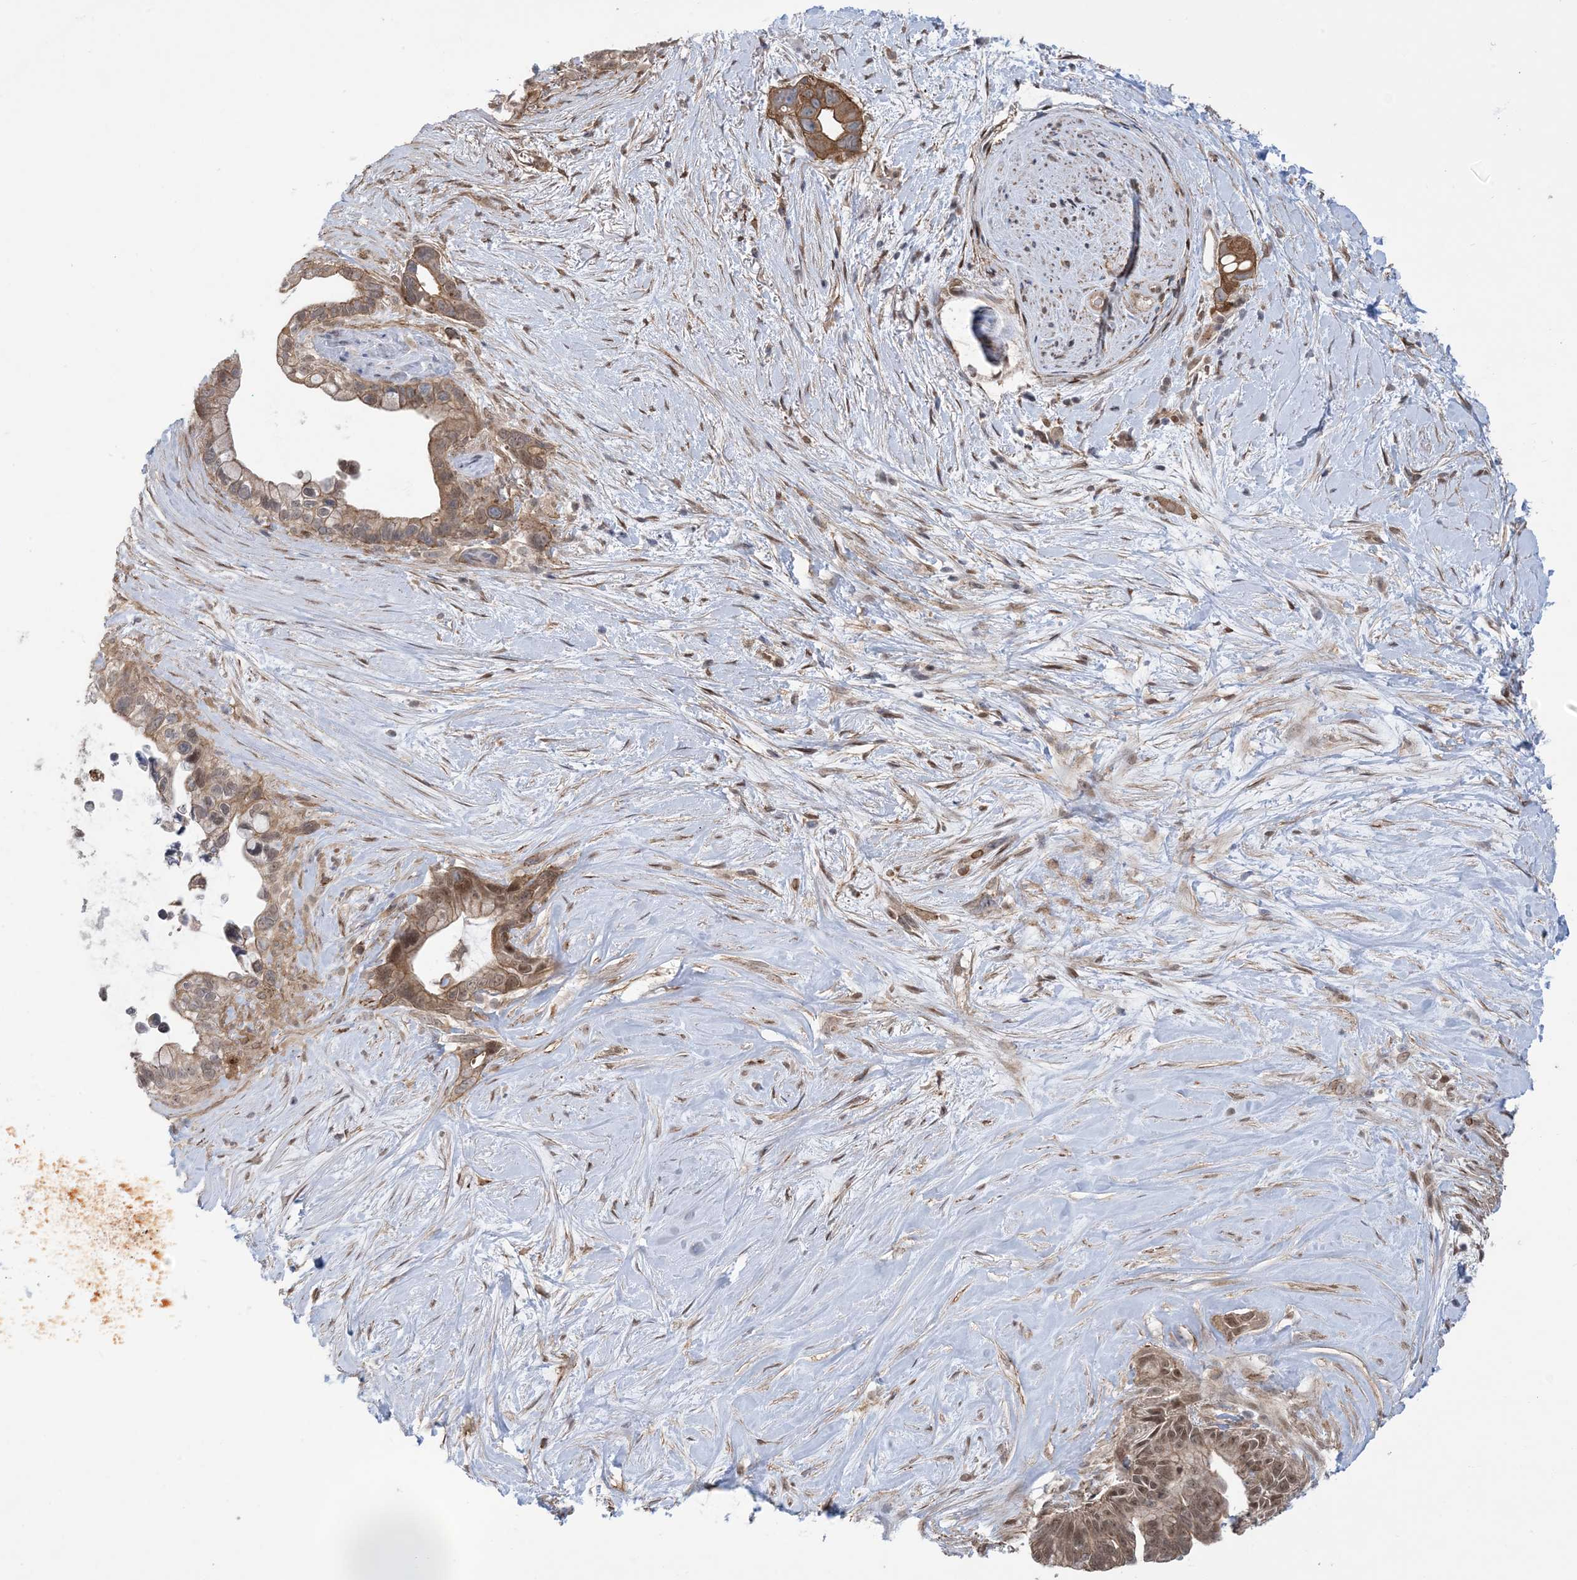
{"staining": {"intensity": "moderate", "quantity": ">75%", "location": "cytoplasmic/membranous,nuclear"}, "tissue": "pancreatic cancer", "cell_type": "Tumor cells", "image_type": "cancer", "snomed": [{"axis": "morphology", "description": "Adenocarcinoma, NOS"}, {"axis": "topography", "description": "Pancreas"}], "caption": "Immunohistochemistry (IHC) (DAB (3,3'-diaminobenzidine)) staining of pancreatic adenocarcinoma shows moderate cytoplasmic/membranous and nuclear protein staining in approximately >75% of tumor cells. (DAB IHC with brightfield microscopy, high magnification).", "gene": "ZNF8", "patient": {"sex": "female", "age": 72}}